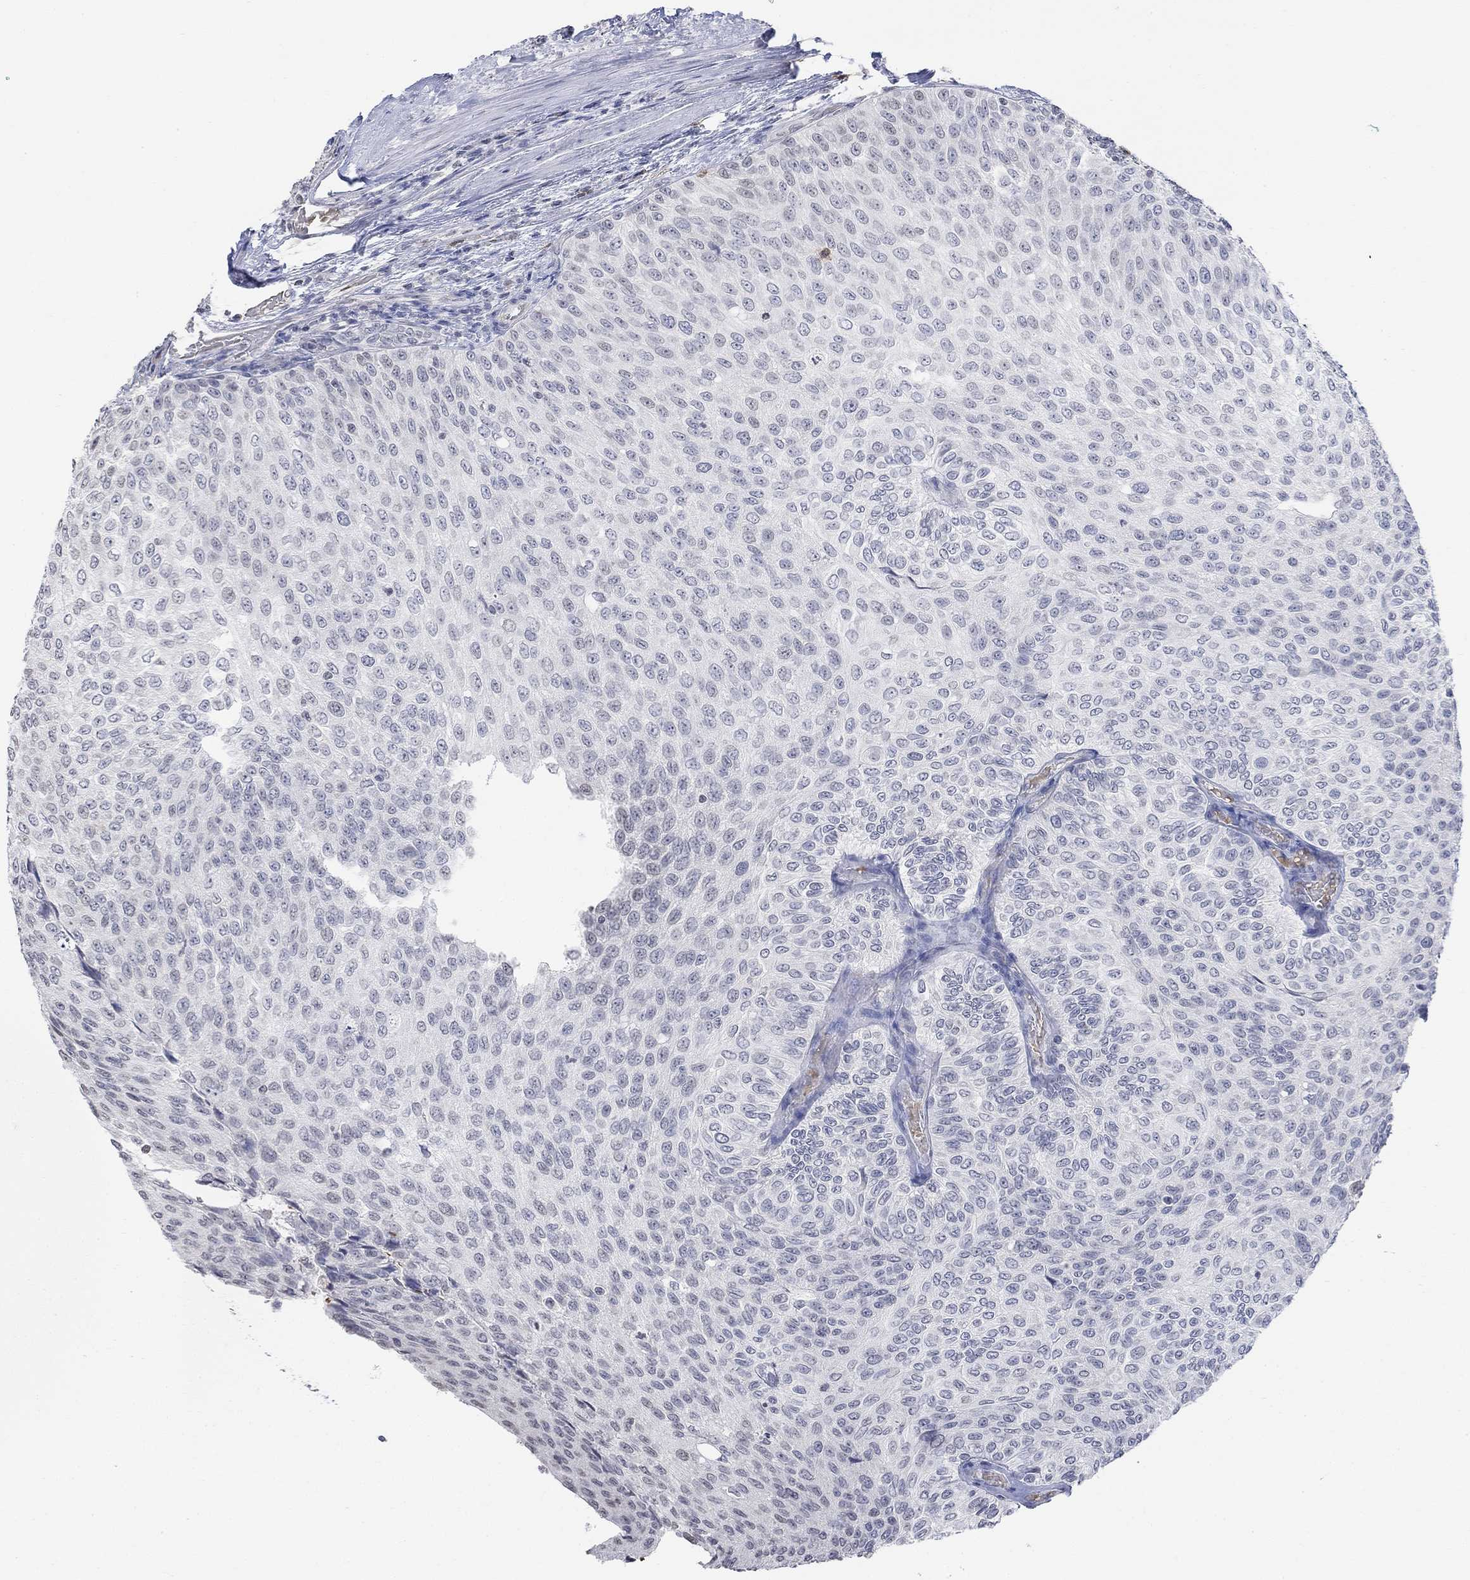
{"staining": {"intensity": "negative", "quantity": "none", "location": "none"}, "tissue": "urothelial cancer", "cell_type": "Tumor cells", "image_type": "cancer", "snomed": [{"axis": "morphology", "description": "Urothelial carcinoma, Low grade"}, {"axis": "topography", "description": "Ureter, NOS"}, {"axis": "topography", "description": "Urinary bladder"}], "caption": "DAB immunohistochemical staining of urothelial cancer displays no significant expression in tumor cells.", "gene": "TMEM255A", "patient": {"sex": "male", "age": 78}}